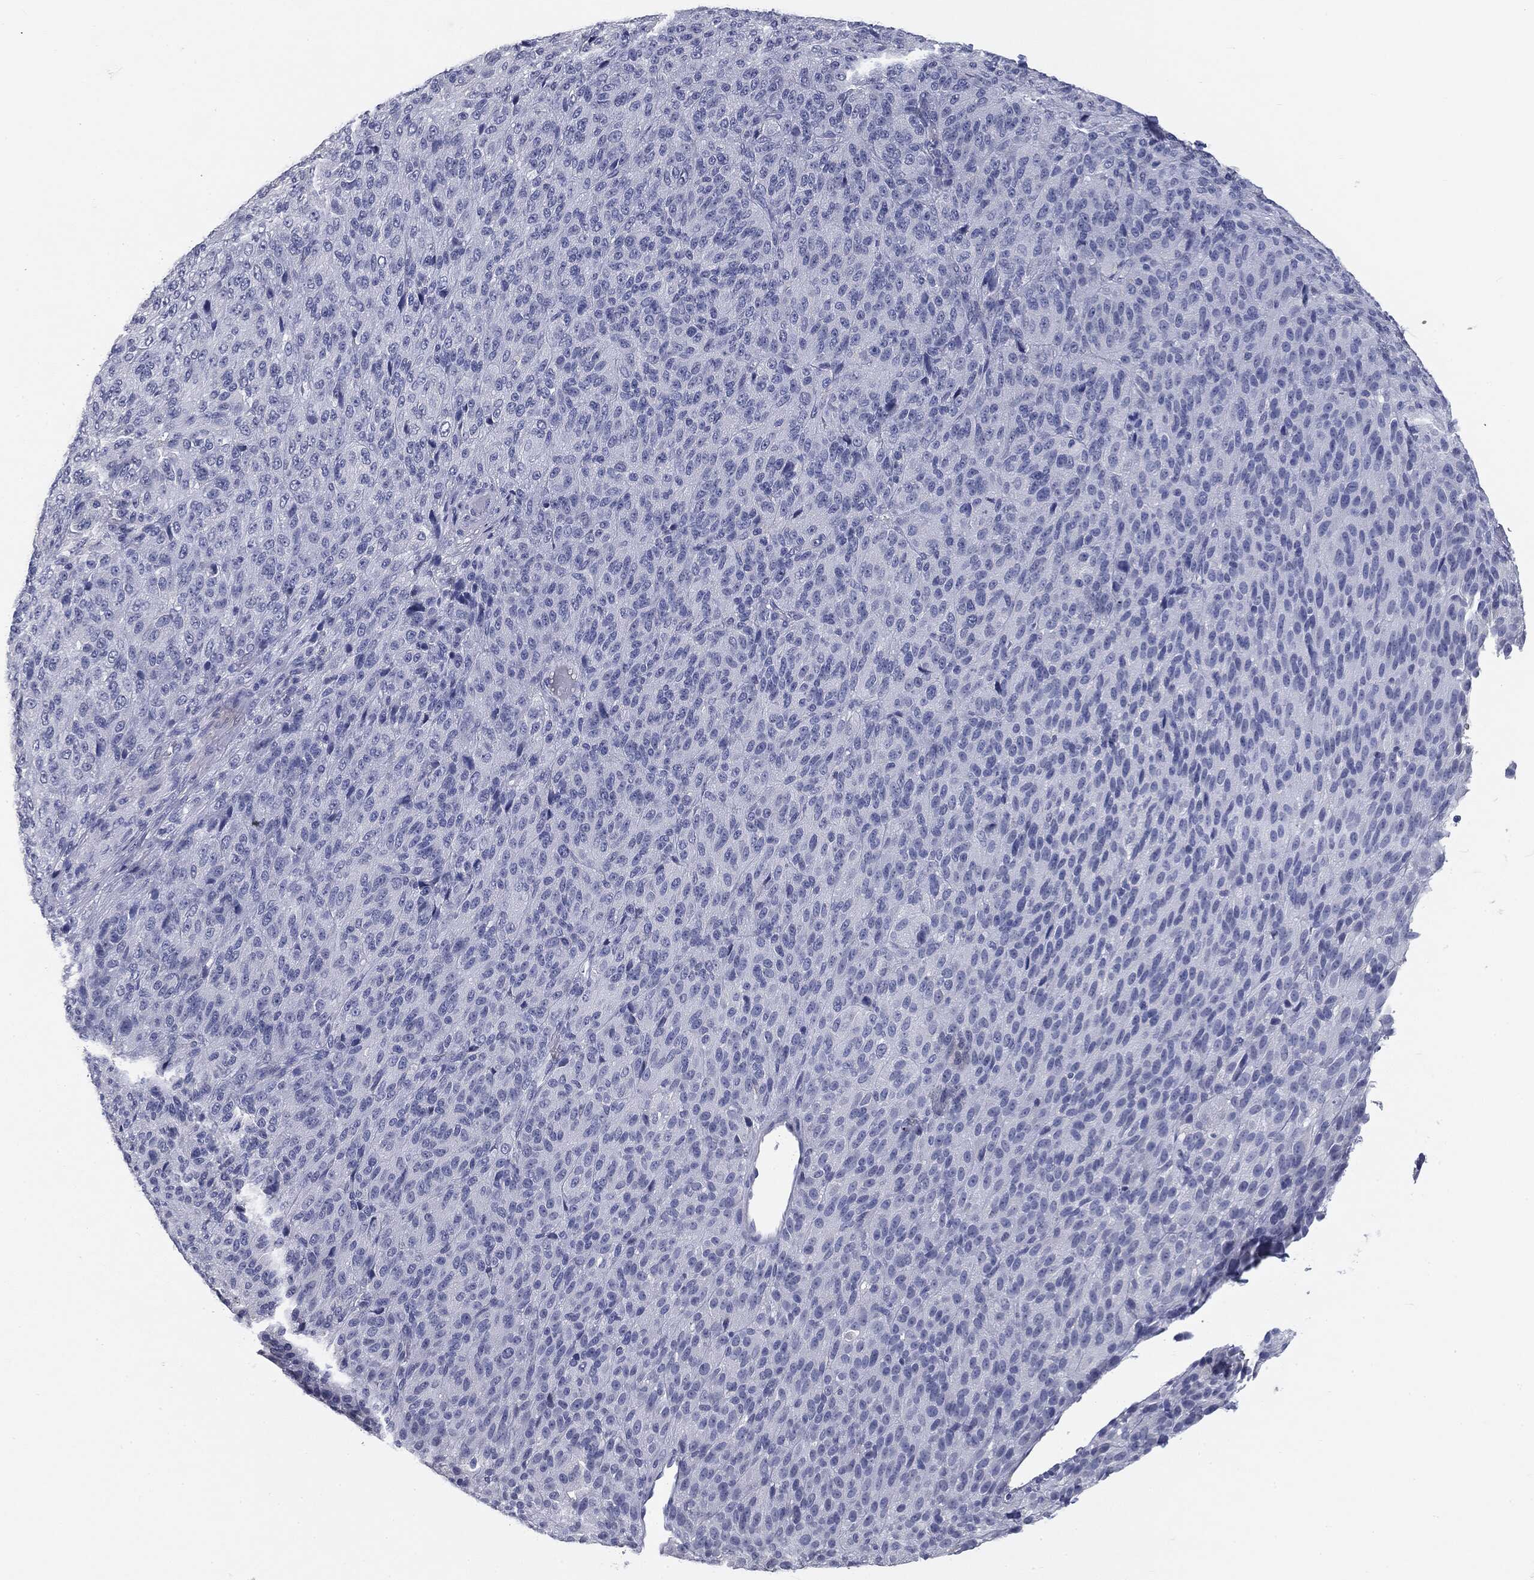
{"staining": {"intensity": "negative", "quantity": "none", "location": "none"}, "tissue": "melanoma", "cell_type": "Tumor cells", "image_type": "cancer", "snomed": [{"axis": "morphology", "description": "Malignant melanoma, Metastatic site"}, {"axis": "topography", "description": "Brain"}], "caption": "Tumor cells are negative for protein expression in human malignant melanoma (metastatic site).", "gene": "MUC1", "patient": {"sex": "female", "age": 56}}